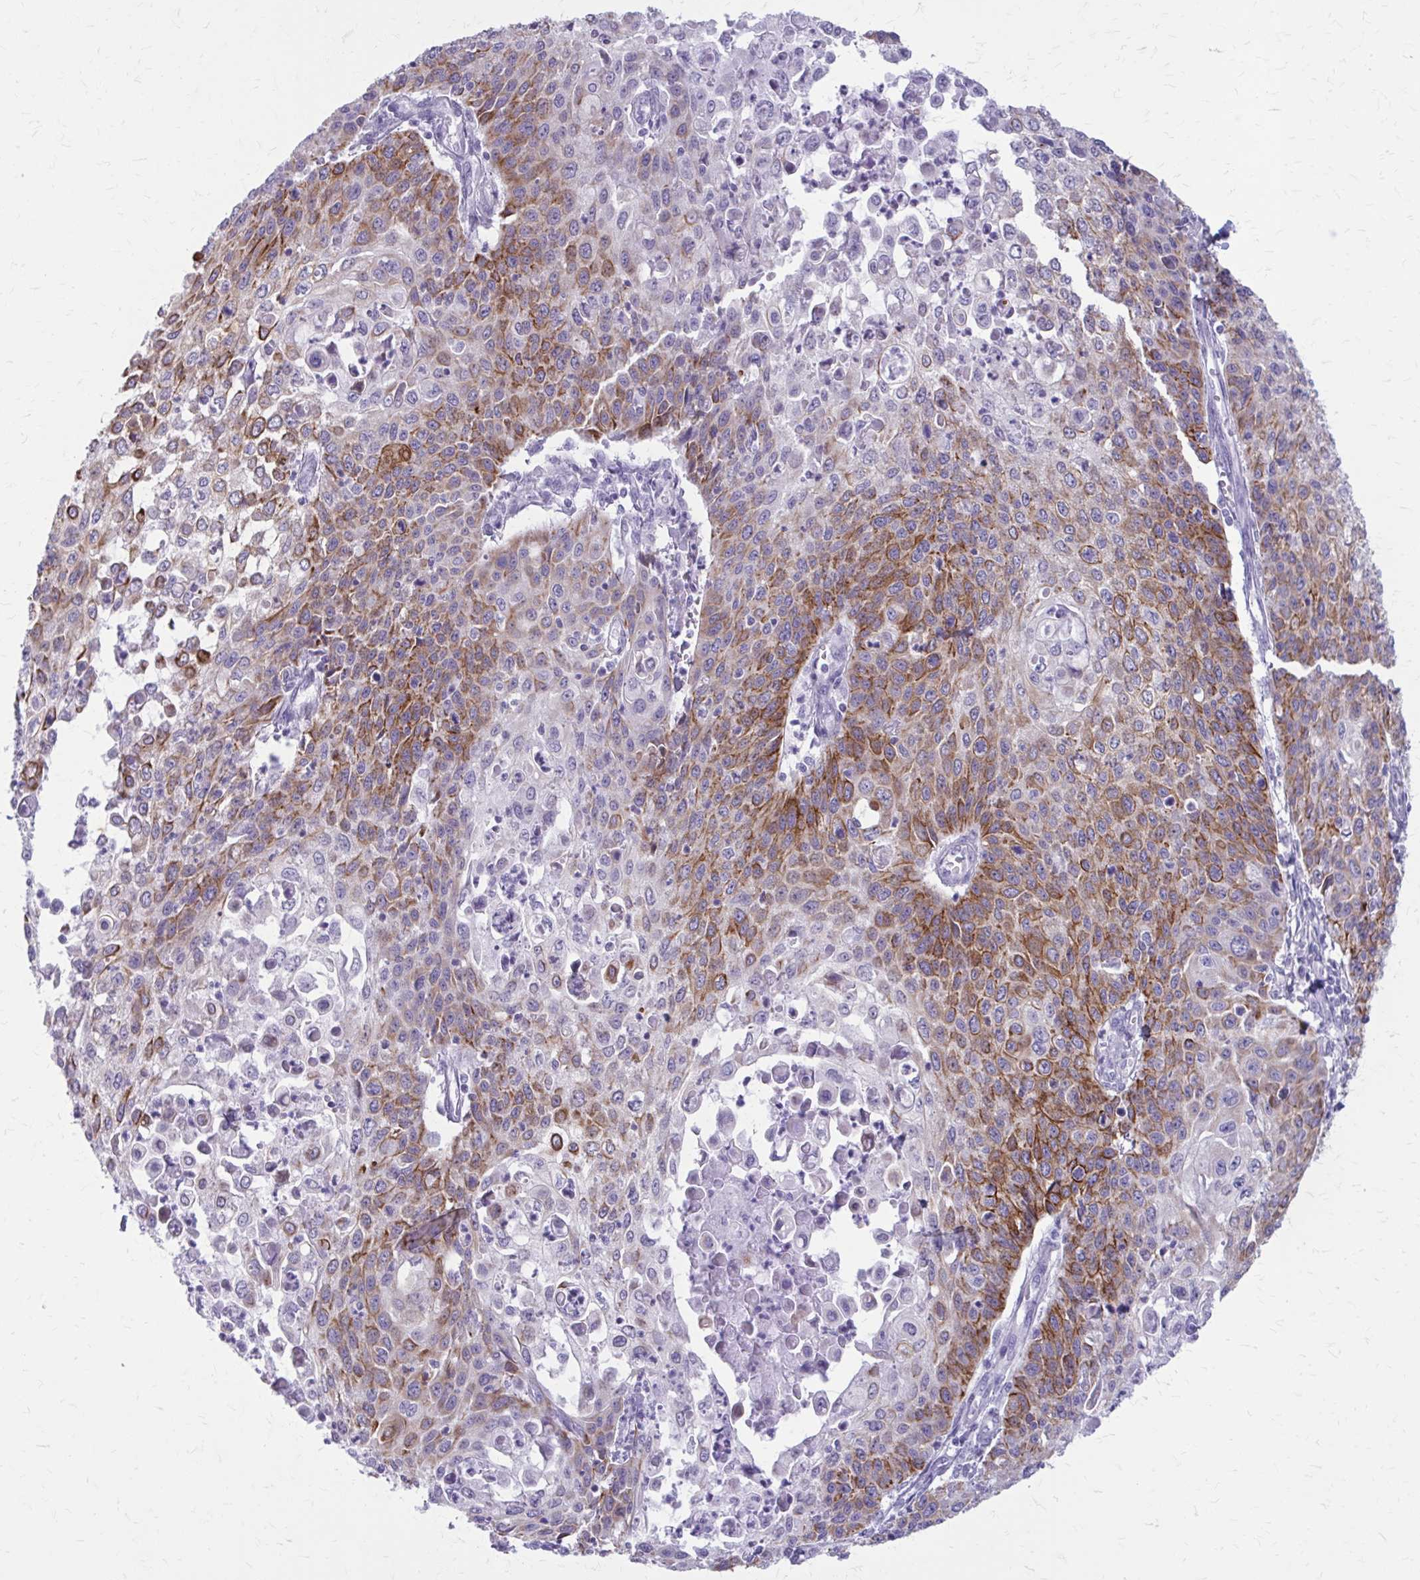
{"staining": {"intensity": "strong", "quantity": "25%-75%", "location": "cytoplasmic/membranous"}, "tissue": "cervical cancer", "cell_type": "Tumor cells", "image_type": "cancer", "snomed": [{"axis": "morphology", "description": "Squamous cell carcinoma, NOS"}, {"axis": "topography", "description": "Cervix"}], "caption": "This is a photomicrograph of immunohistochemistry (IHC) staining of cervical squamous cell carcinoma, which shows strong staining in the cytoplasmic/membranous of tumor cells.", "gene": "KRT5", "patient": {"sex": "female", "age": 65}}